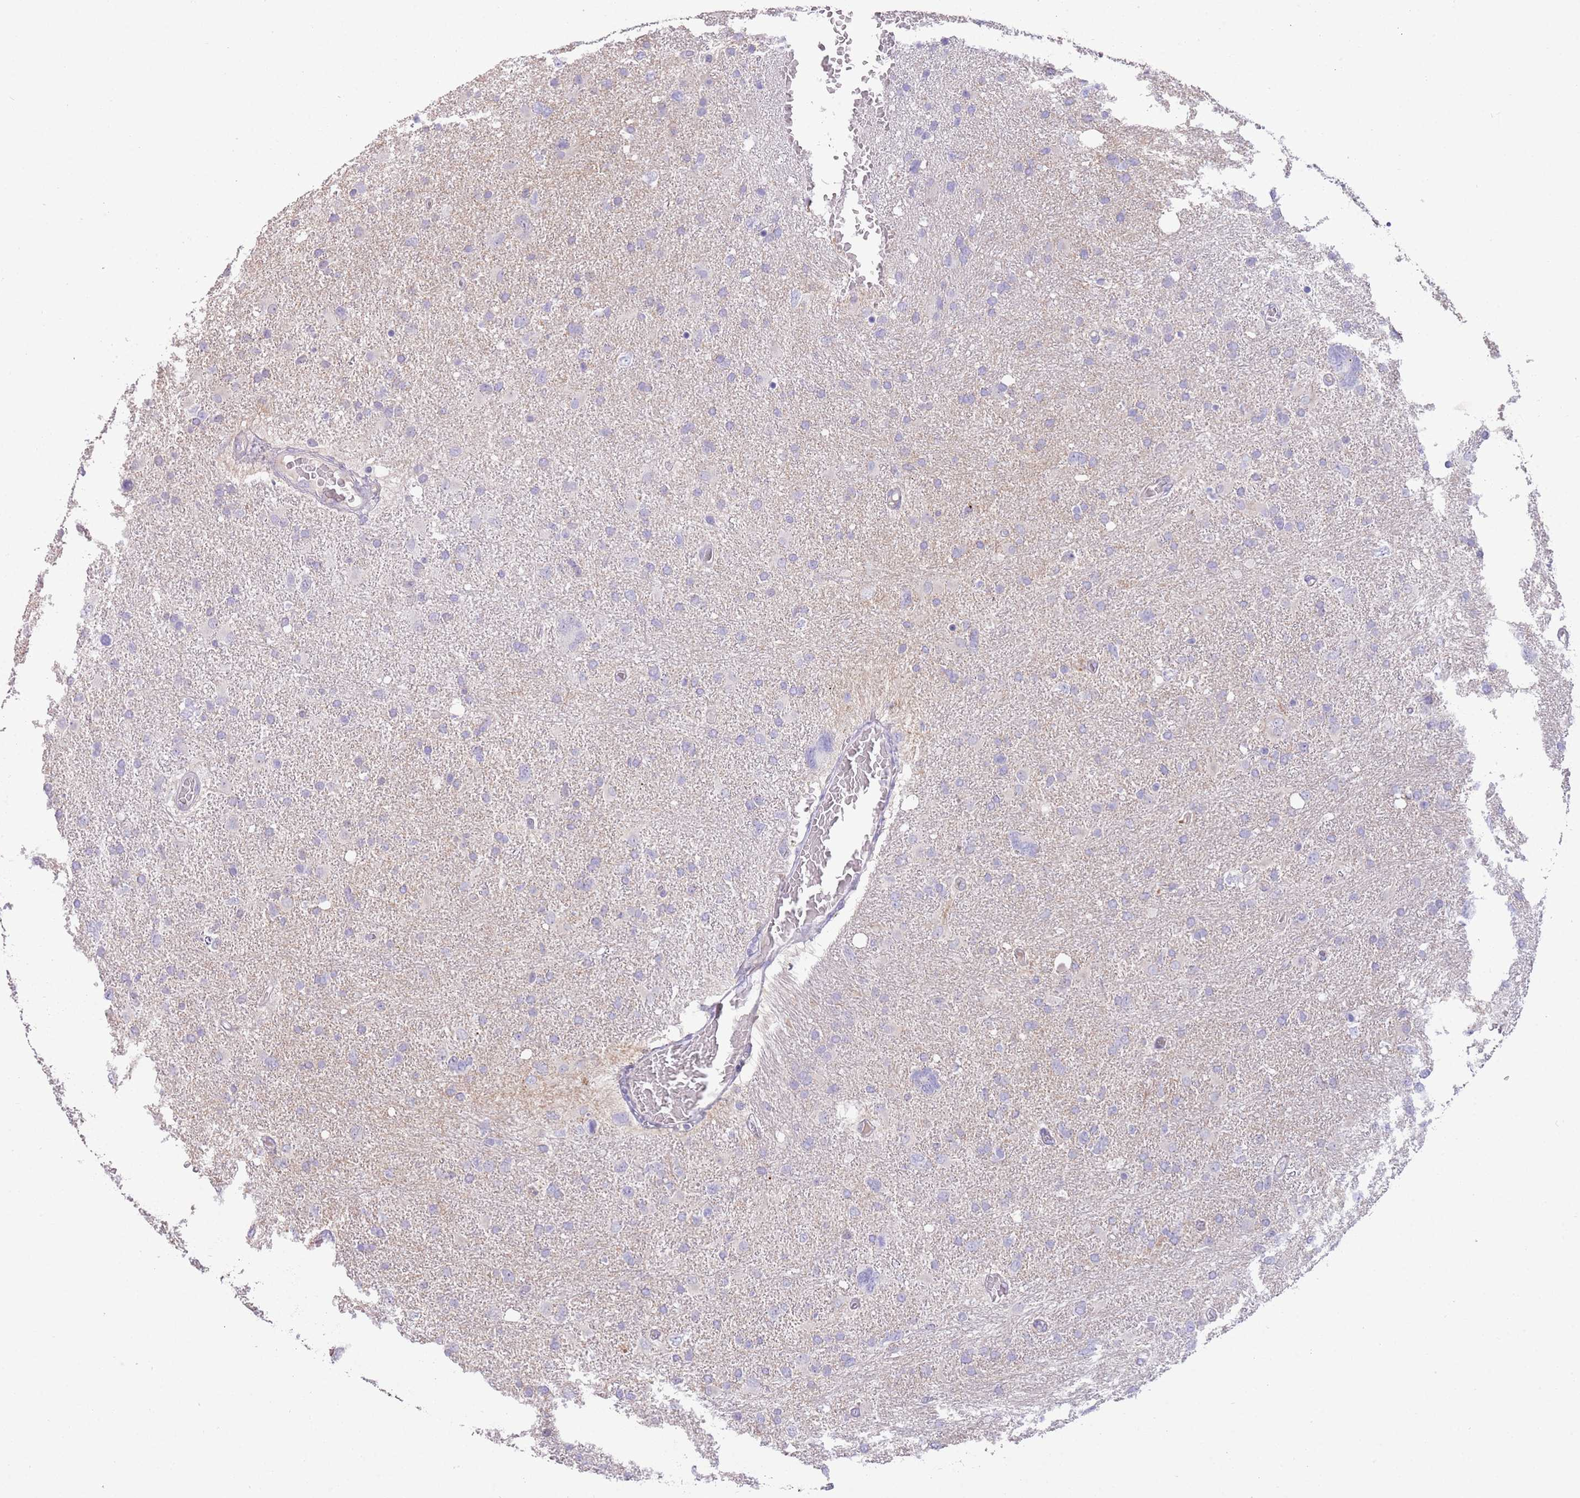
{"staining": {"intensity": "negative", "quantity": "none", "location": "none"}, "tissue": "glioma", "cell_type": "Tumor cells", "image_type": "cancer", "snomed": [{"axis": "morphology", "description": "Glioma, malignant, High grade"}, {"axis": "topography", "description": "Brain"}], "caption": "This is an IHC histopathology image of human glioma. There is no staining in tumor cells.", "gene": "SFTPA1", "patient": {"sex": "male", "age": 61}}